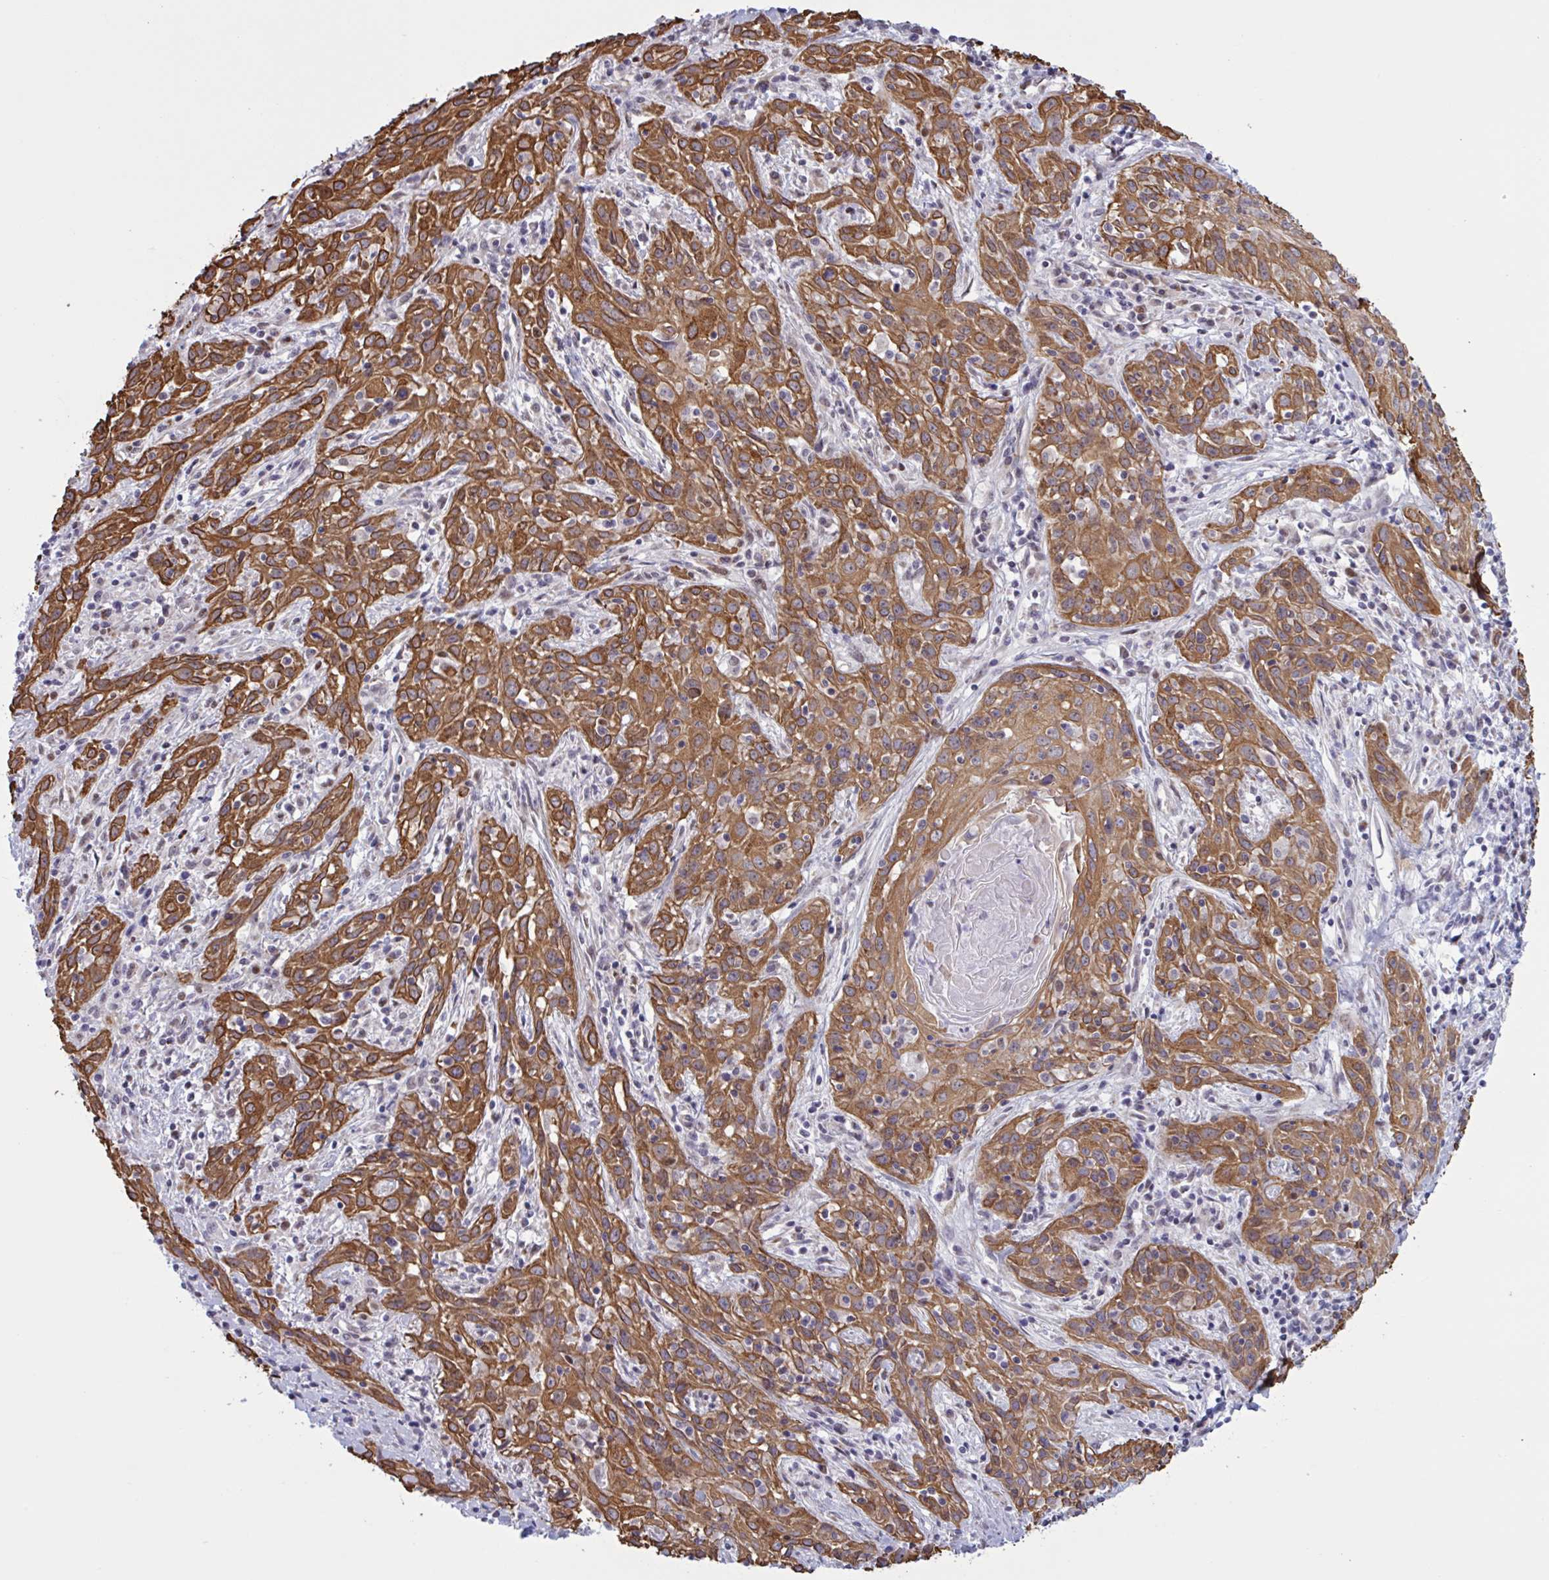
{"staining": {"intensity": "moderate", "quantity": ">75%", "location": "cytoplasmic/membranous"}, "tissue": "cervical cancer", "cell_type": "Tumor cells", "image_type": "cancer", "snomed": [{"axis": "morphology", "description": "Squamous cell carcinoma, NOS"}, {"axis": "topography", "description": "Cervix"}], "caption": "Protein staining demonstrates moderate cytoplasmic/membranous positivity in about >75% of tumor cells in cervical cancer.", "gene": "PRMT6", "patient": {"sex": "female", "age": 57}}